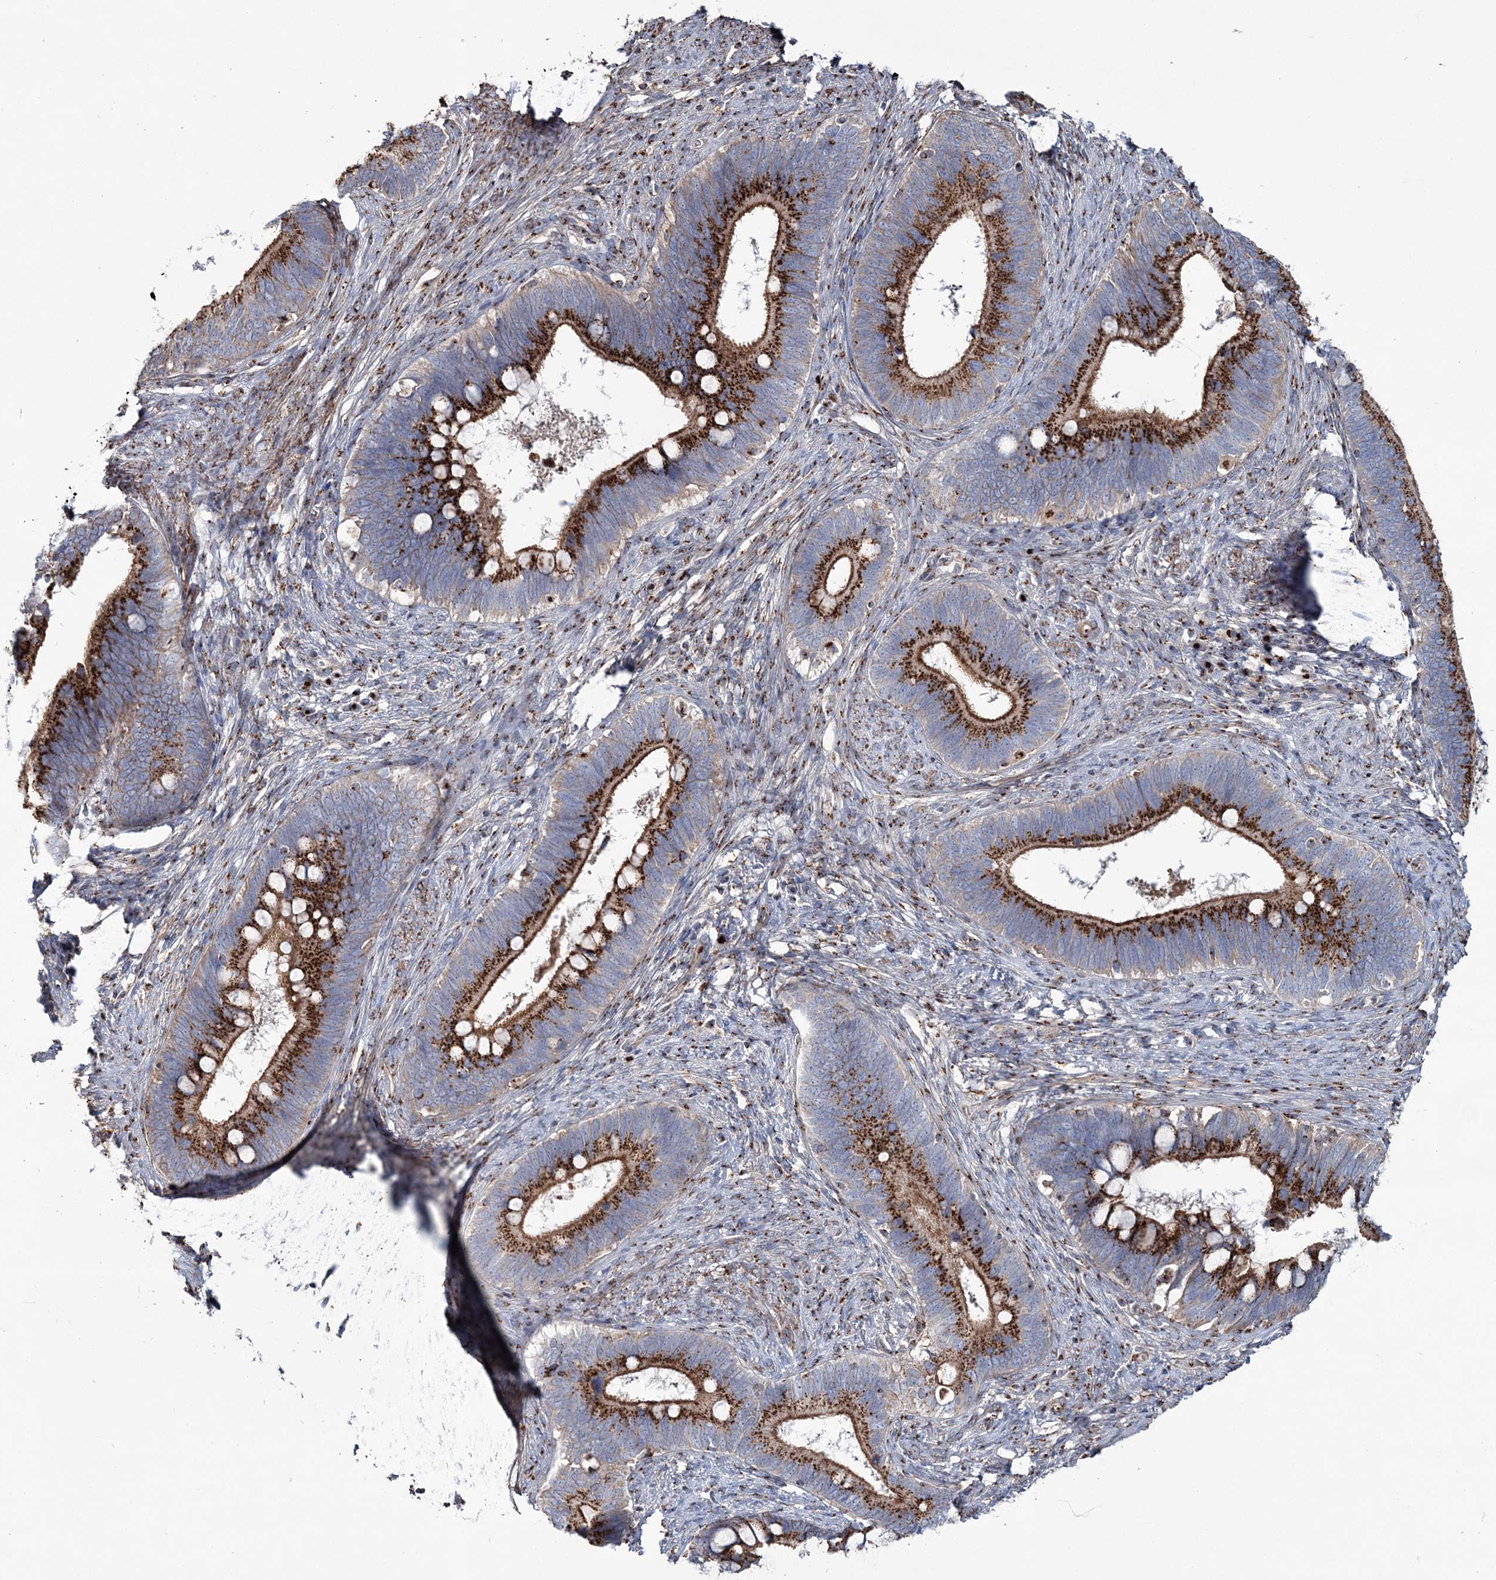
{"staining": {"intensity": "strong", "quantity": ">75%", "location": "cytoplasmic/membranous"}, "tissue": "cervical cancer", "cell_type": "Tumor cells", "image_type": "cancer", "snomed": [{"axis": "morphology", "description": "Adenocarcinoma, NOS"}, {"axis": "topography", "description": "Cervix"}], "caption": "Approximately >75% of tumor cells in human adenocarcinoma (cervical) exhibit strong cytoplasmic/membranous protein positivity as visualized by brown immunohistochemical staining.", "gene": "MAN1A2", "patient": {"sex": "female", "age": 42}}